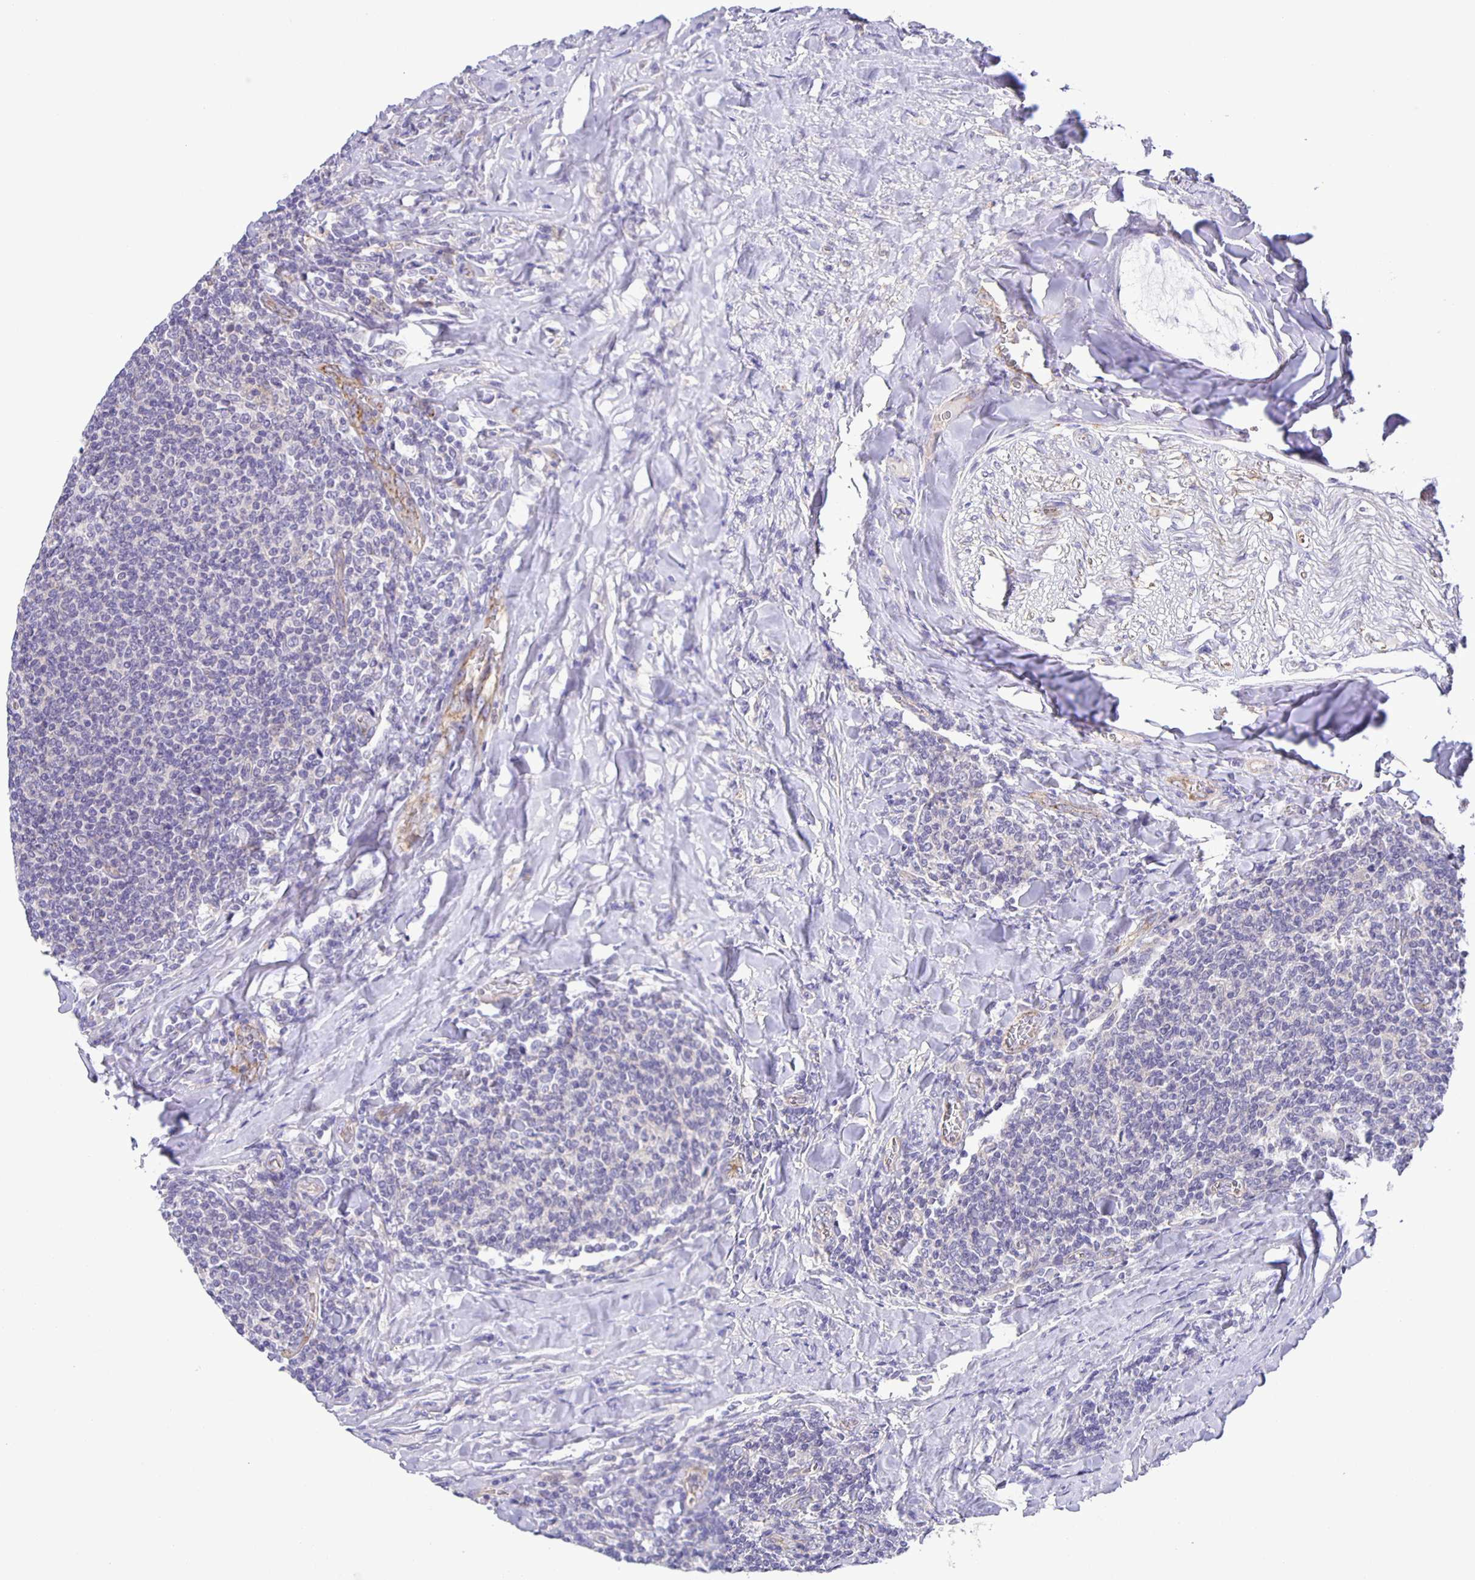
{"staining": {"intensity": "negative", "quantity": "none", "location": "none"}, "tissue": "lymphoma", "cell_type": "Tumor cells", "image_type": "cancer", "snomed": [{"axis": "morphology", "description": "Malignant lymphoma, non-Hodgkin's type, Low grade"}, {"axis": "topography", "description": "Lymph node"}], "caption": "A histopathology image of low-grade malignant lymphoma, non-Hodgkin's type stained for a protein exhibits no brown staining in tumor cells. (DAB immunohistochemistry (IHC) with hematoxylin counter stain).", "gene": "JMJD4", "patient": {"sex": "male", "age": 52}}